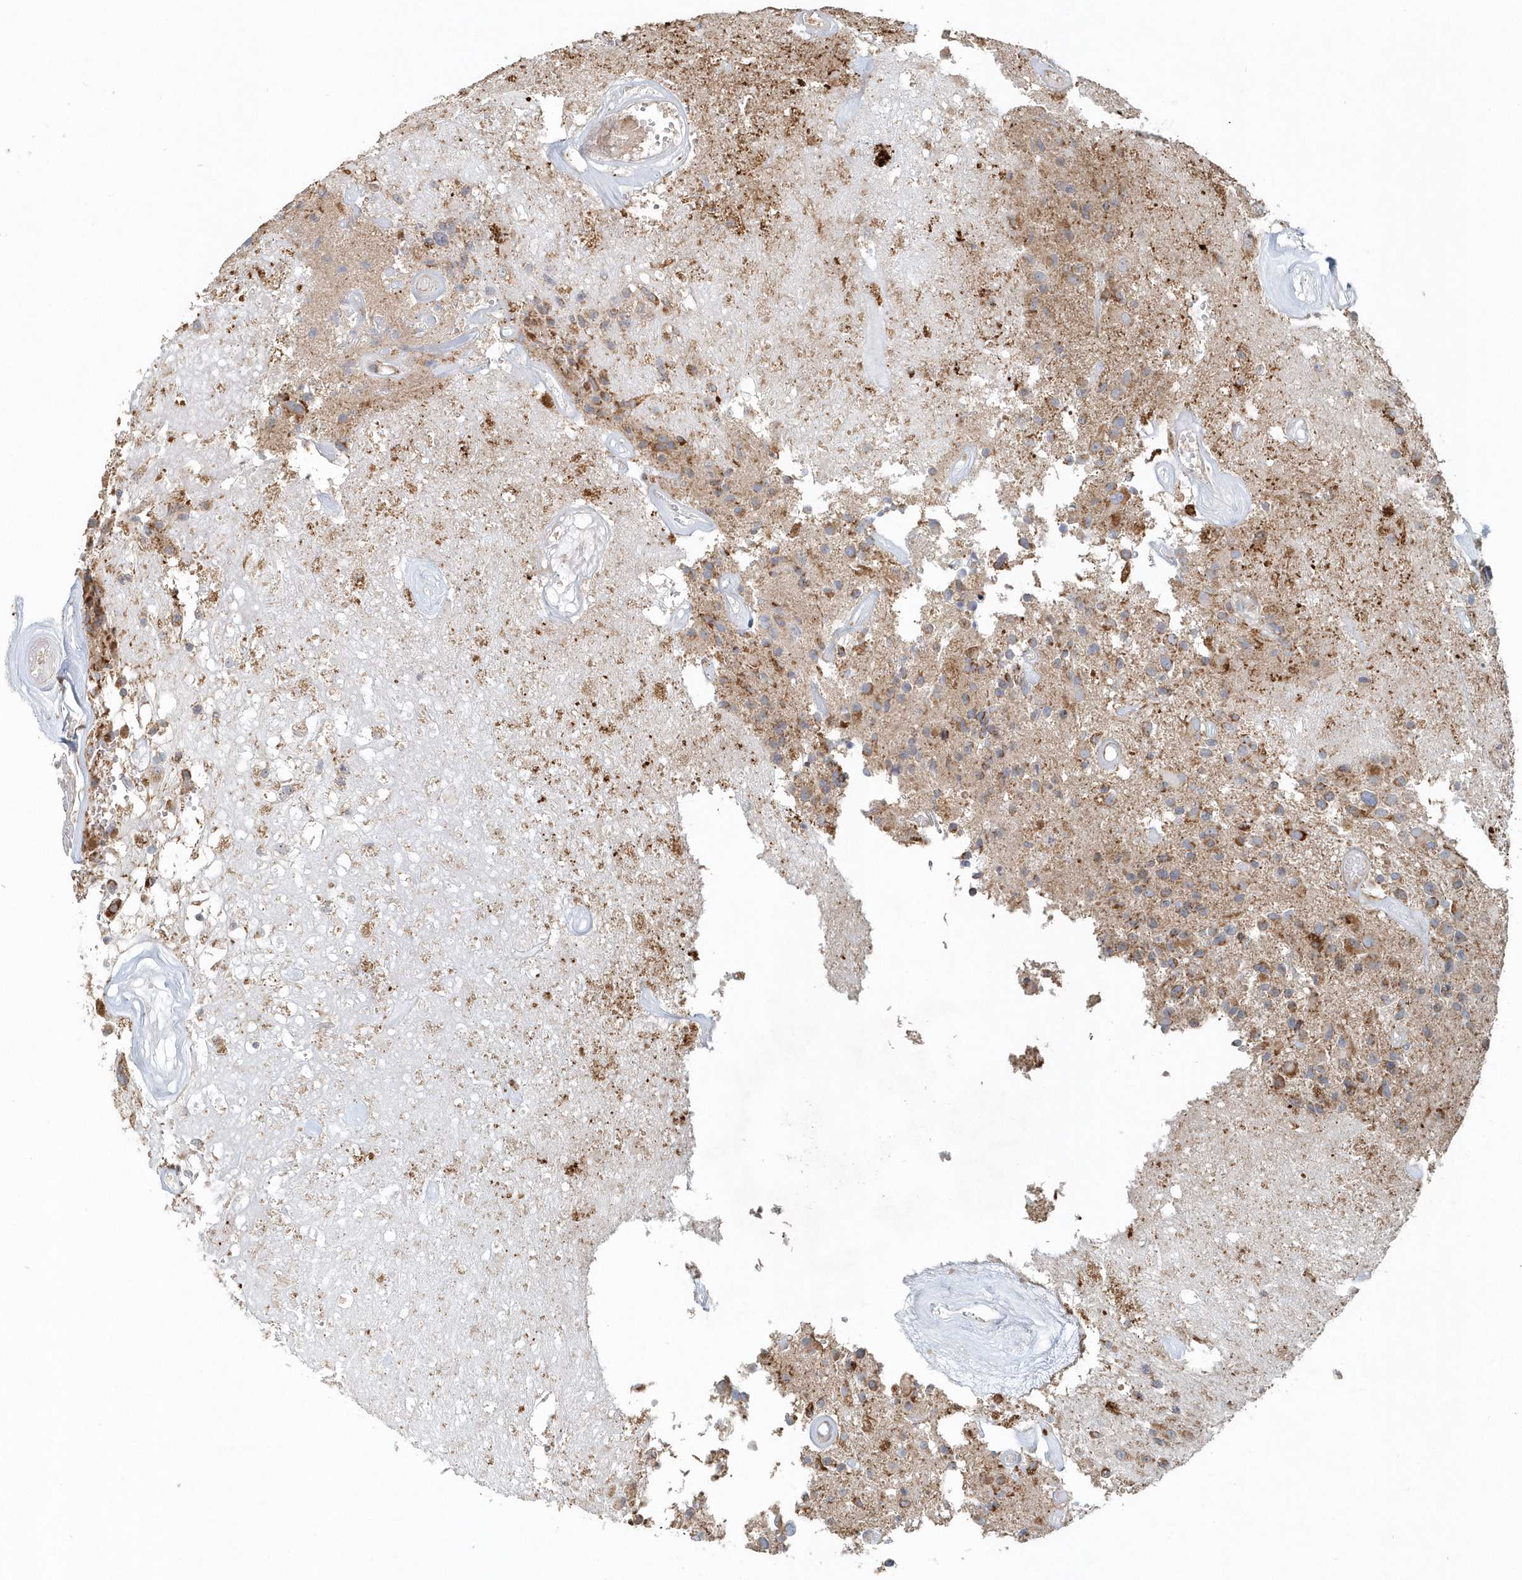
{"staining": {"intensity": "moderate", "quantity": ">75%", "location": "cytoplasmic/membranous"}, "tissue": "glioma", "cell_type": "Tumor cells", "image_type": "cancer", "snomed": [{"axis": "morphology", "description": "Glioma, malignant, High grade"}, {"axis": "morphology", "description": "Glioblastoma, NOS"}, {"axis": "topography", "description": "Brain"}], "caption": "This is a photomicrograph of IHC staining of glioma, which shows moderate positivity in the cytoplasmic/membranous of tumor cells.", "gene": "MMUT", "patient": {"sex": "male", "age": 60}}